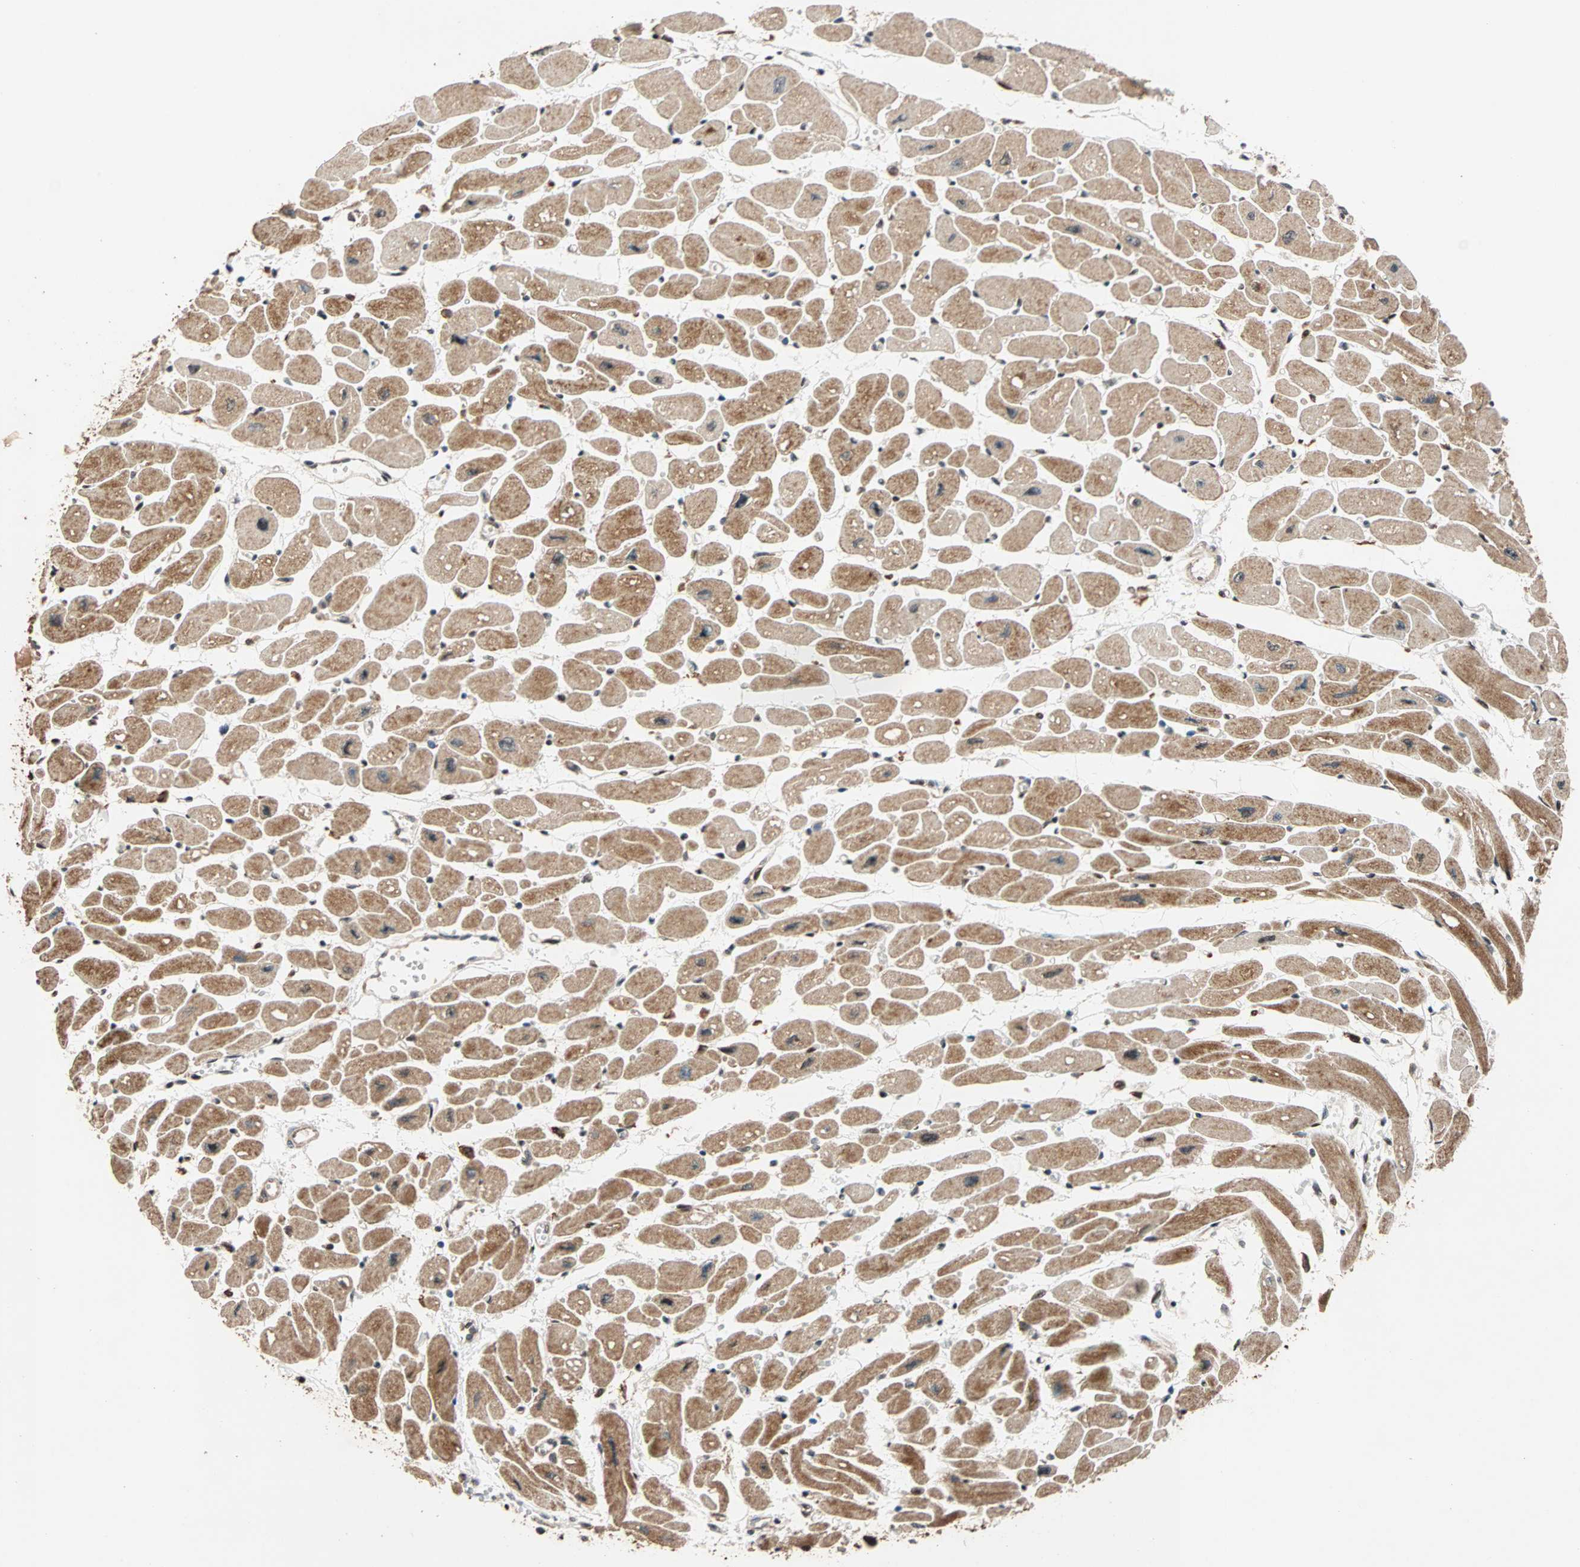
{"staining": {"intensity": "moderate", "quantity": ">75%", "location": "cytoplasmic/membranous,nuclear"}, "tissue": "heart muscle", "cell_type": "Cardiomyocytes", "image_type": "normal", "snomed": [{"axis": "morphology", "description": "Normal tissue, NOS"}, {"axis": "topography", "description": "Heart"}], "caption": "IHC micrograph of benign heart muscle stained for a protein (brown), which reveals medium levels of moderate cytoplasmic/membranous,nuclear positivity in about >75% of cardiomyocytes.", "gene": "HECW1", "patient": {"sex": "female", "age": 54}}